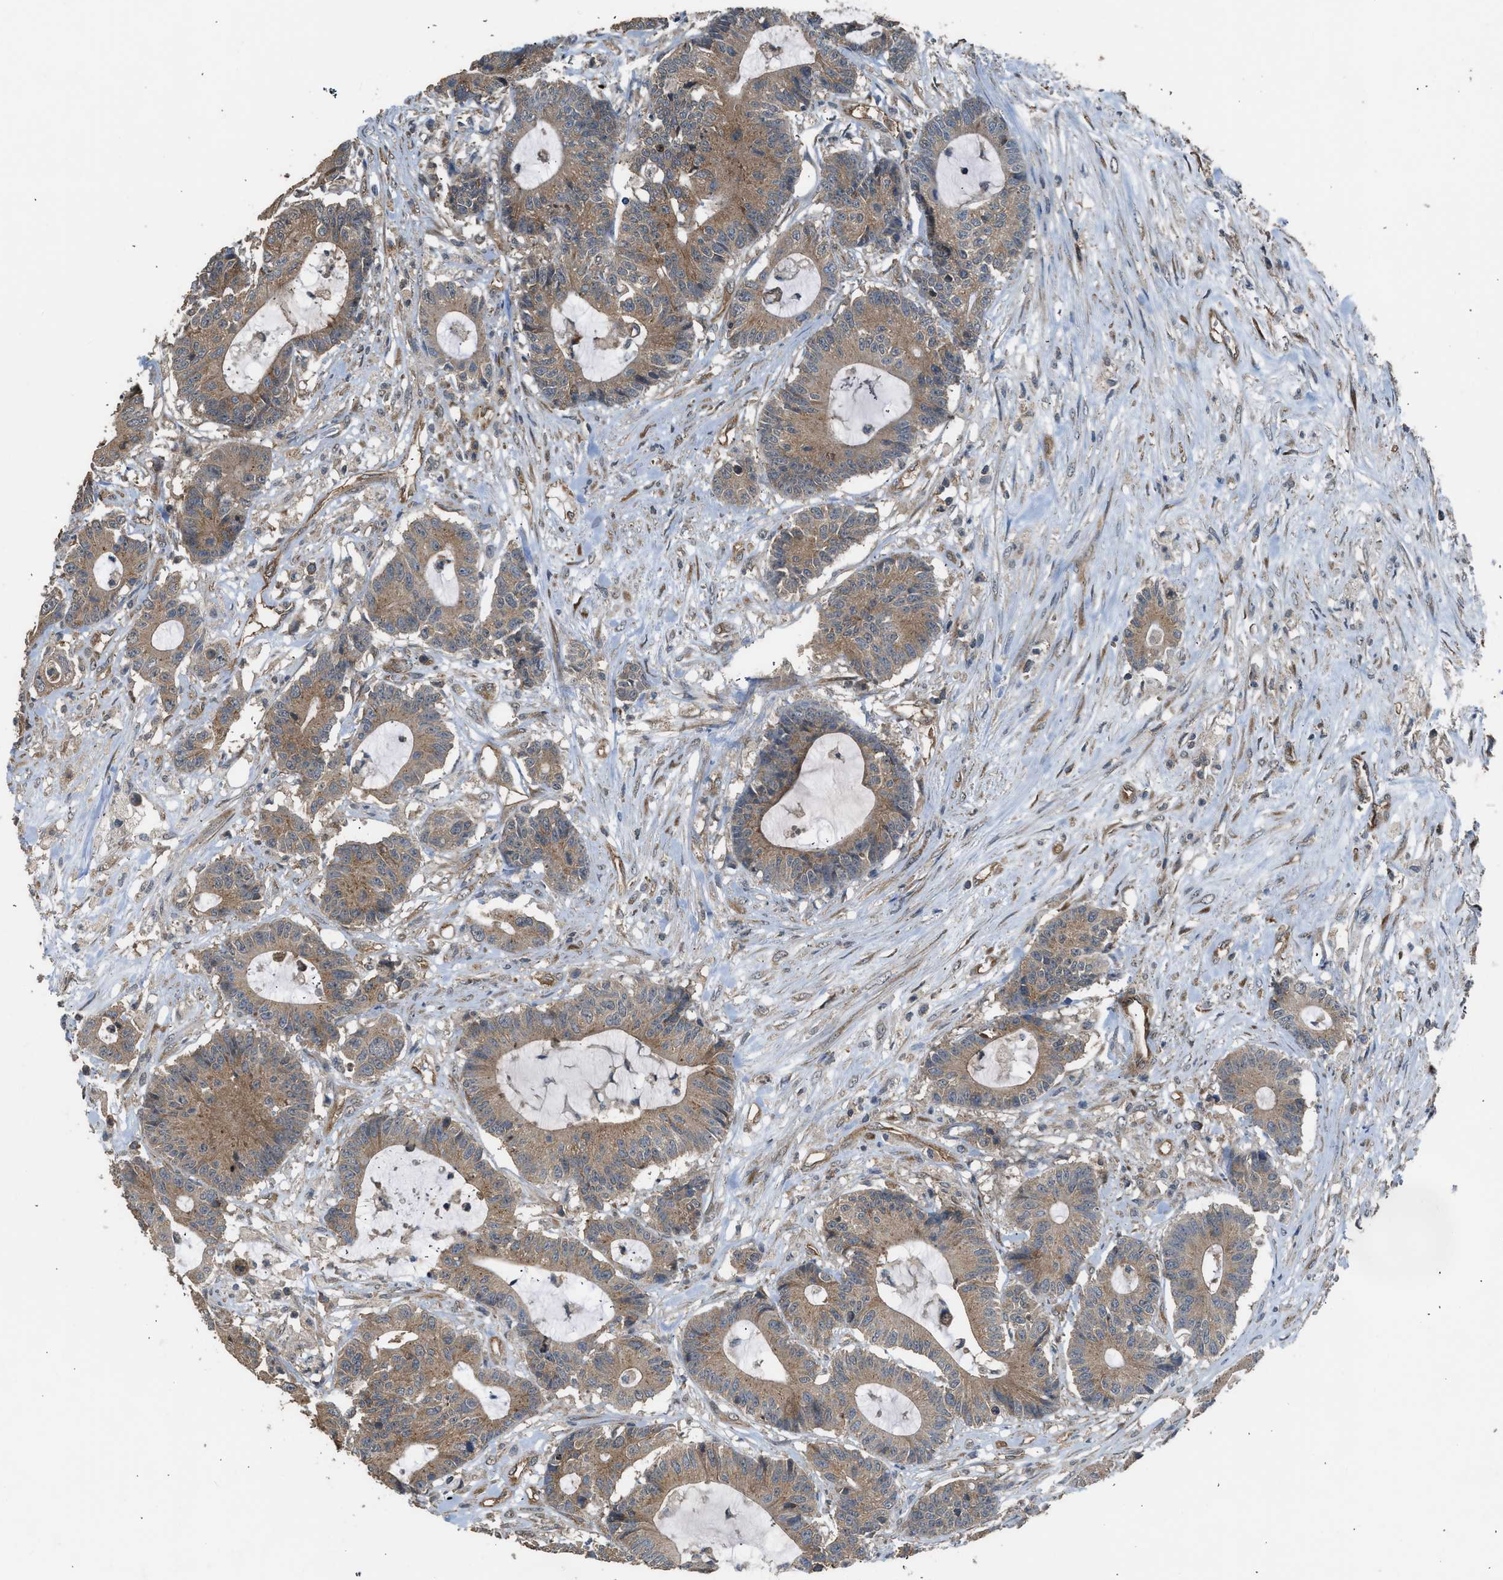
{"staining": {"intensity": "moderate", "quantity": ">75%", "location": "cytoplasmic/membranous"}, "tissue": "colorectal cancer", "cell_type": "Tumor cells", "image_type": "cancer", "snomed": [{"axis": "morphology", "description": "Adenocarcinoma, NOS"}, {"axis": "topography", "description": "Colon"}], "caption": "Brown immunohistochemical staining in human colorectal adenocarcinoma displays moderate cytoplasmic/membranous positivity in about >75% of tumor cells.", "gene": "HIP1R", "patient": {"sex": "female", "age": 84}}